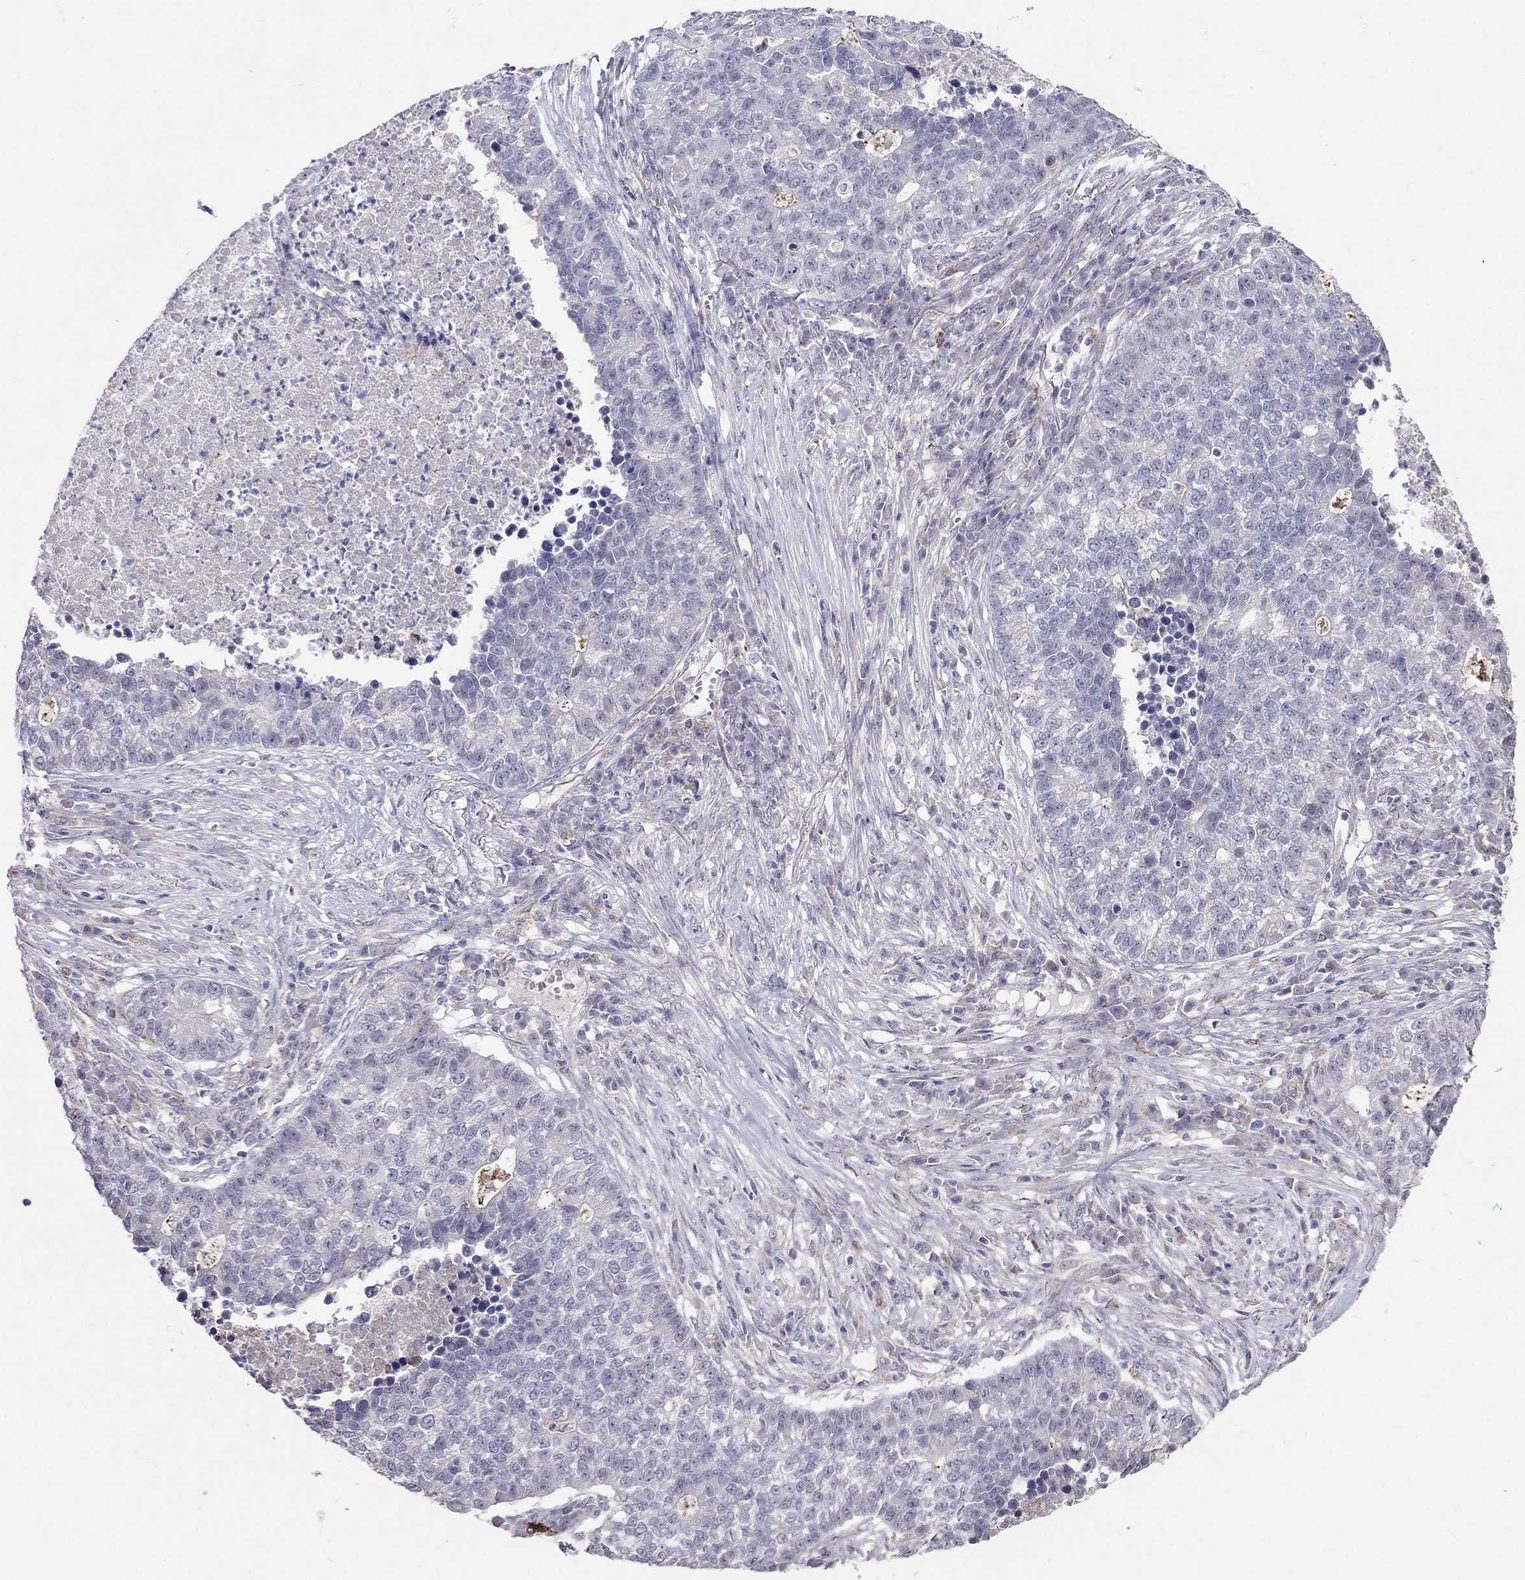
{"staining": {"intensity": "negative", "quantity": "none", "location": "none"}, "tissue": "lung cancer", "cell_type": "Tumor cells", "image_type": "cancer", "snomed": [{"axis": "morphology", "description": "Adenocarcinoma, NOS"}, {"axis": "topography", "description": "Lung"}], "caption": "A high-resolution histopathology image shows immunohistochemistry staining of lung cancer, which displays no significant staining in tumor cells.", "gene": "MYO3B", "patient": {"sex": "male", "age": 57}}